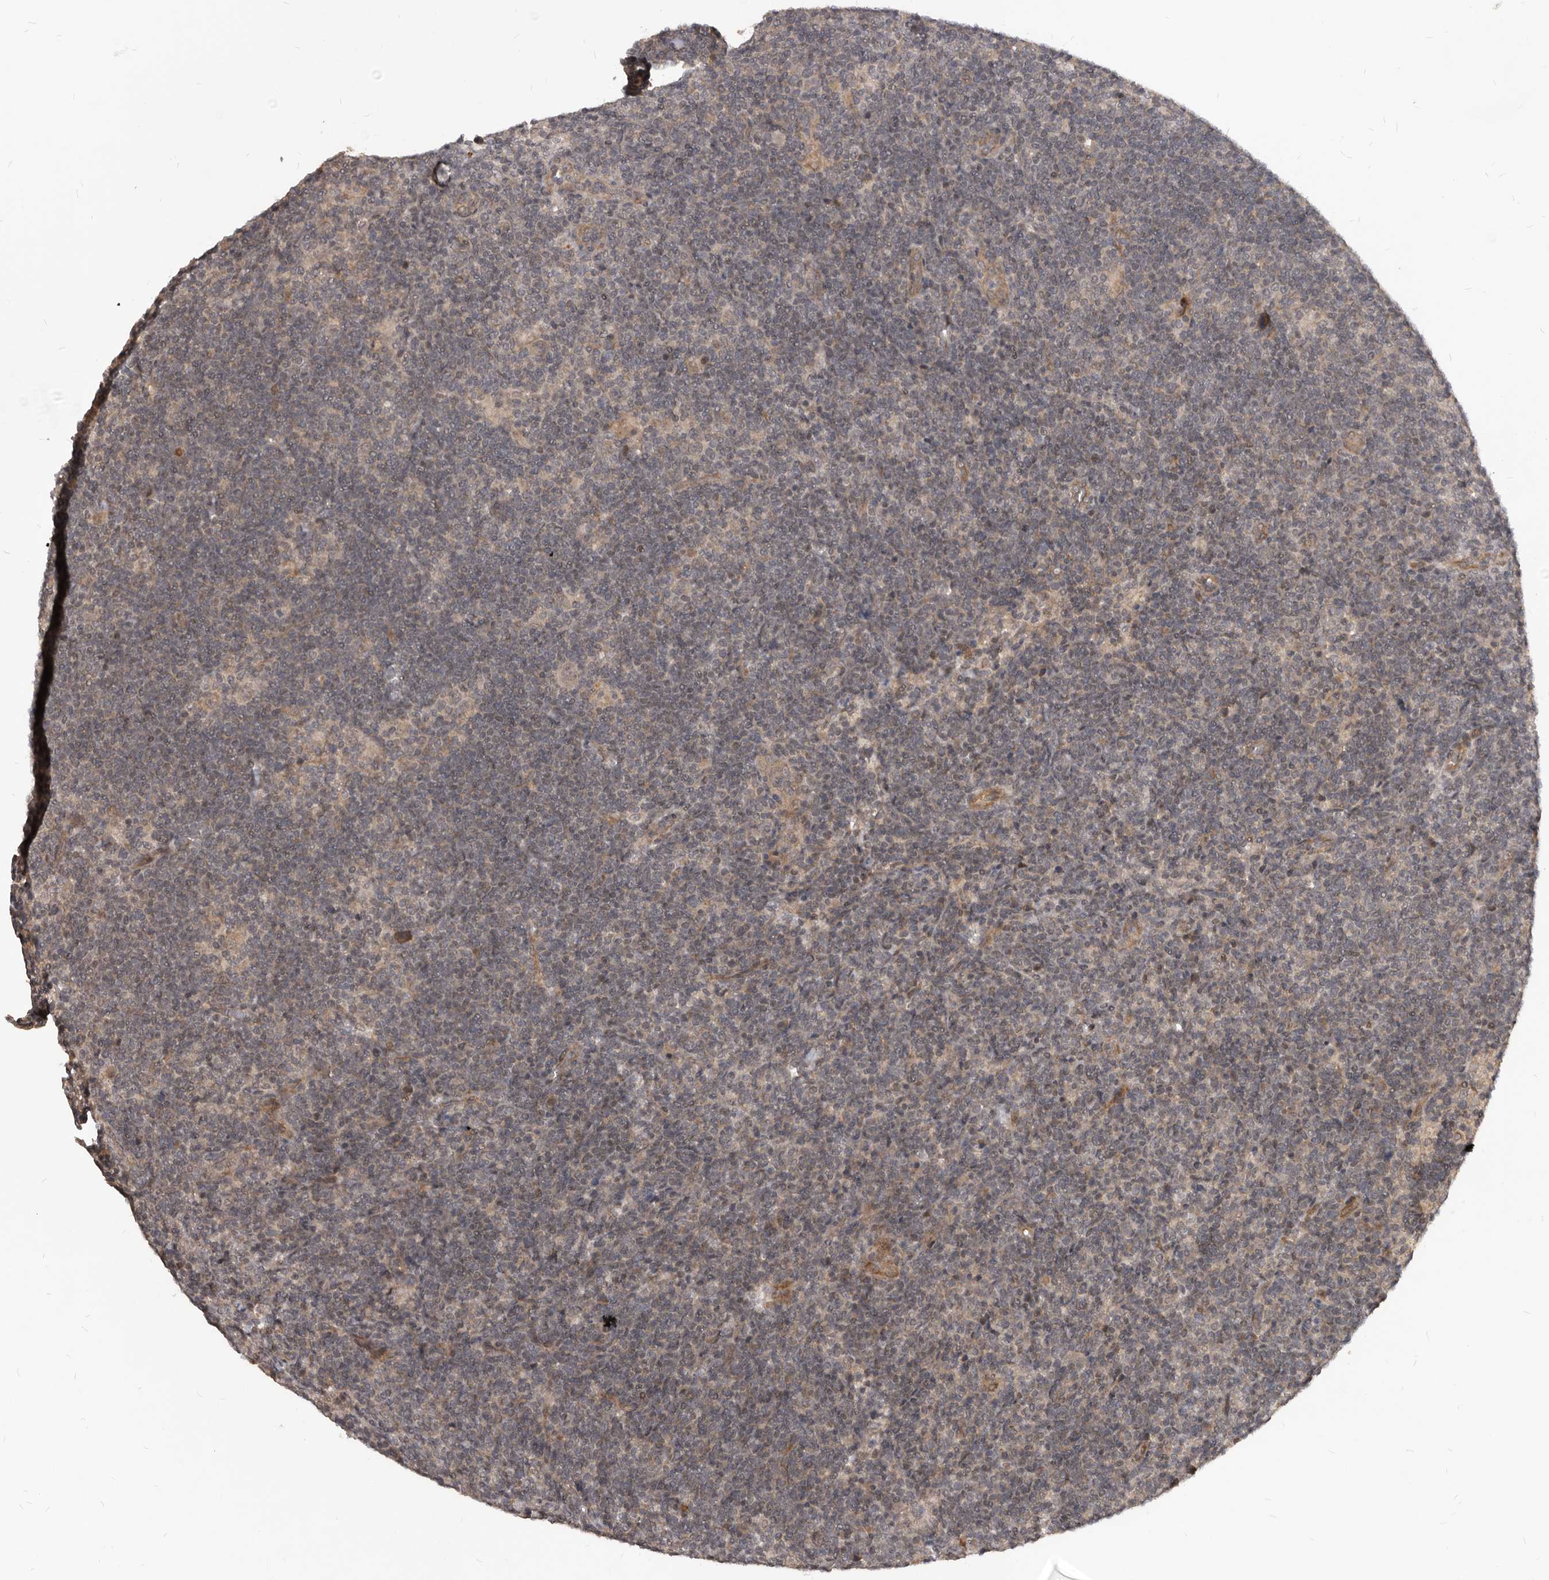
{"staining": {"intensity": "negative", "quantity": "none", "location": "none"}, "tissue": "lymphoma", "cell_type": "Tumor cells", "image_type": "cancer", "snomed": [{"axis": "morphology", "description": "Hodgkin's disease, NOS"}, {"axis": "topography", "description": "Lymph node"}], "caption": "A micrograph of human lymphoma is negative for staining in tumor cells.", "gene": "GABPB2", "patient": {"sex": "female", "age": 57}}